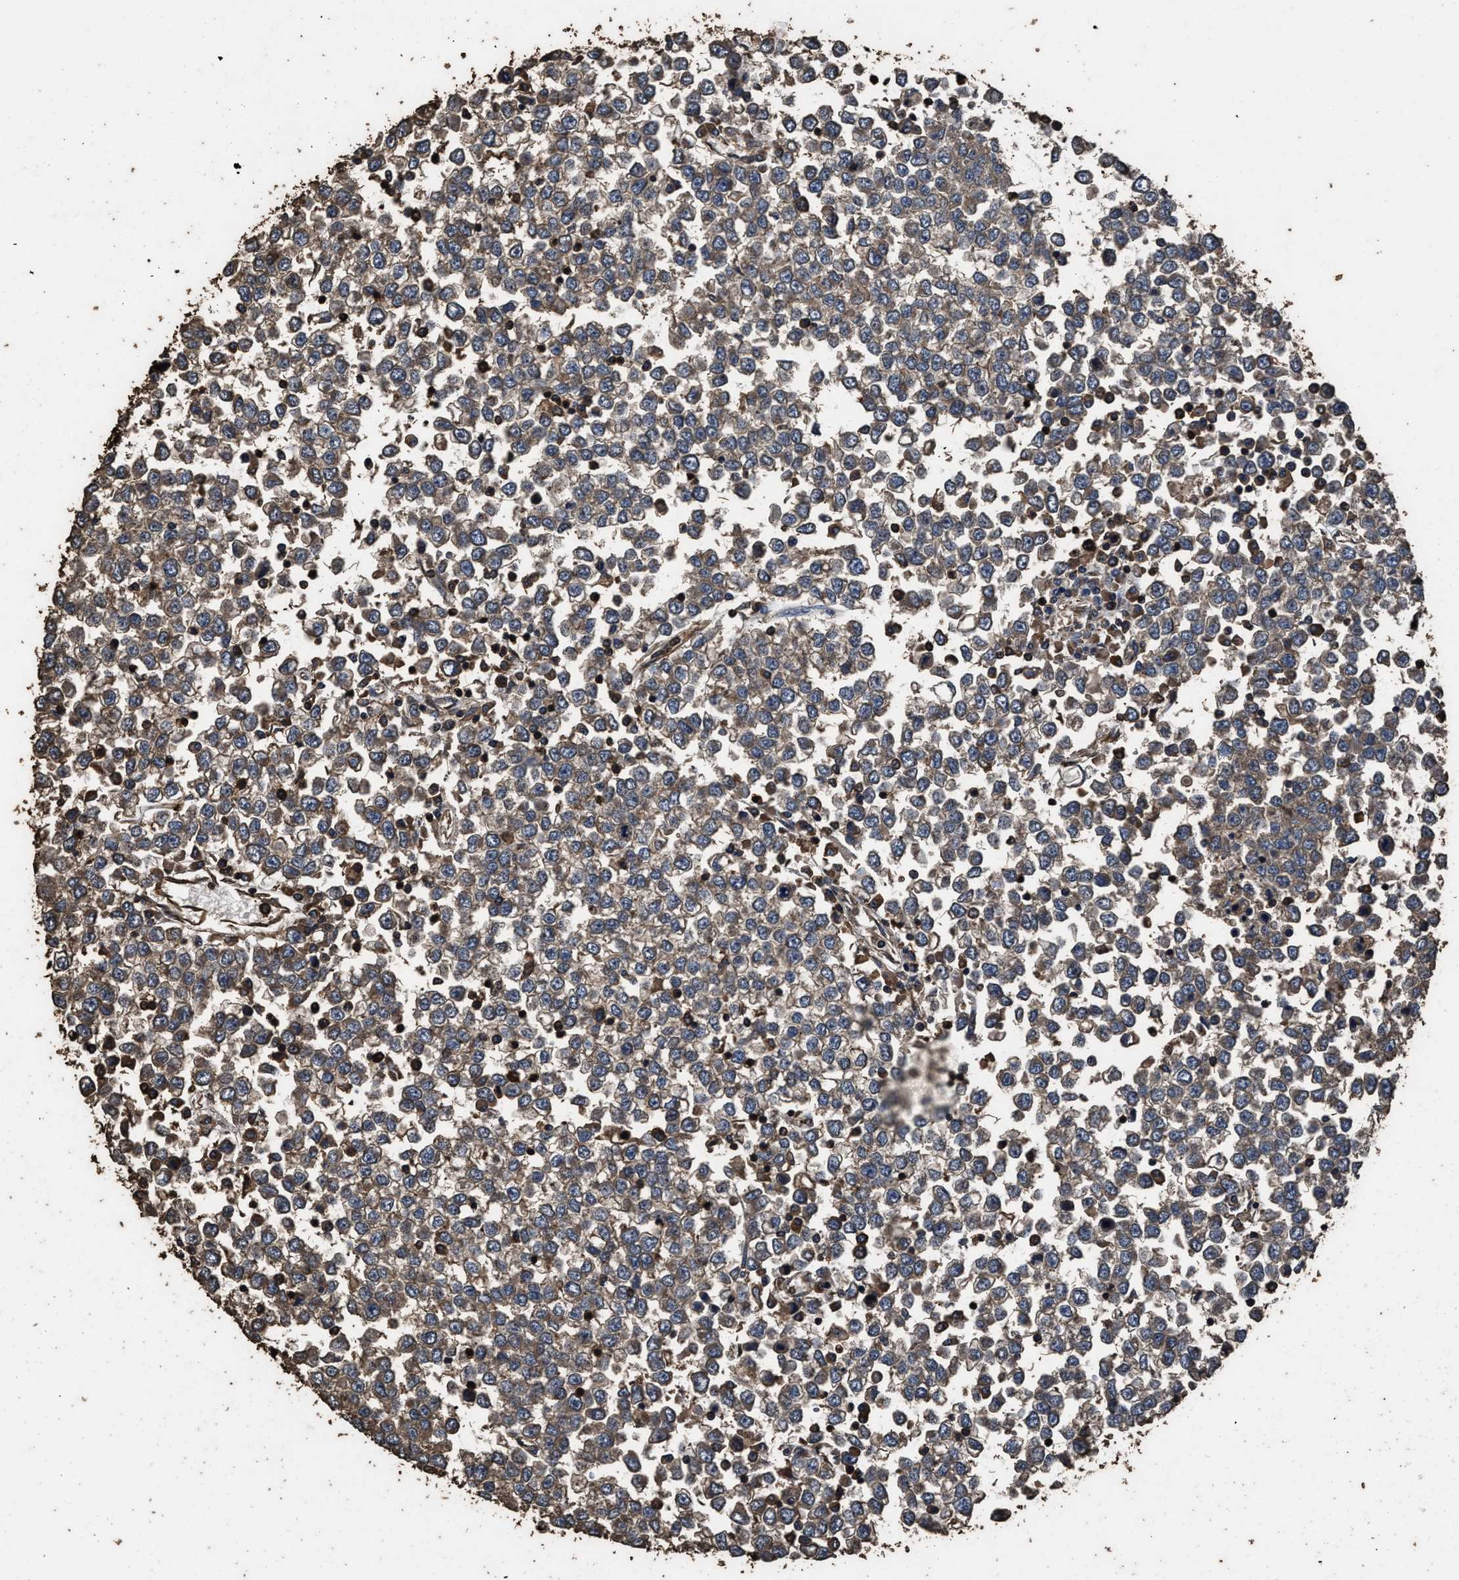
{"staining": {"intensity": "moderate", "quantity": ">75%", "location": "cytoplasmic/membranous"}, "tissue": "testis cancer", "cell_type": "Tumor cells", "image_type": "cancer", "snomed": [{"axis": "morphology", "description": "Seminoma, NOS"}, {"axis": "topography", "description": "Testis"}], "caption": "A micrograph showing moderate cytoplasmic/membranous positivity in about >75% of tumor cells in testis seminoma, as visualized by brown immunohistochemical staining.", "gene": "ZMYND19", "patient": {"sex": "male", "age": 65}}